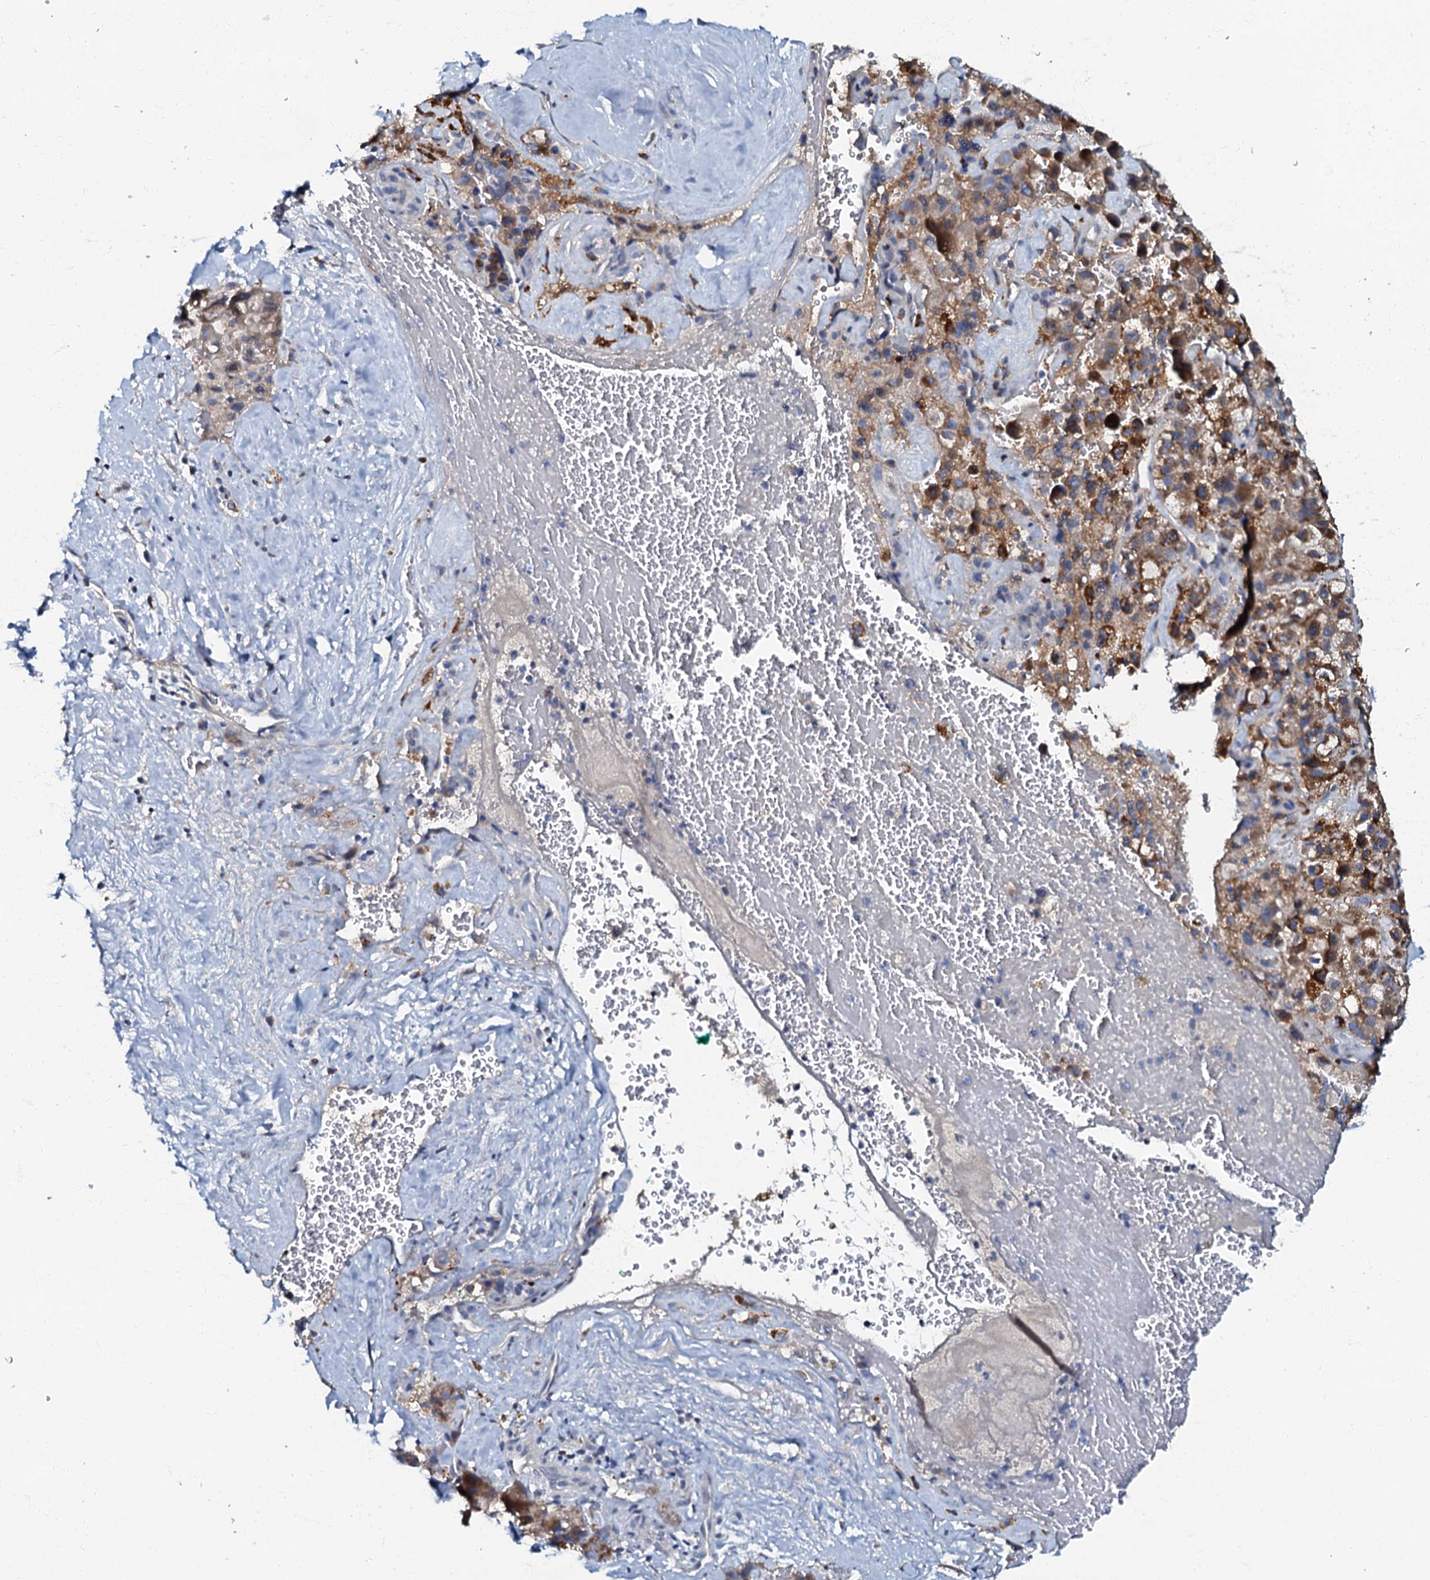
{"staining": {"intensity": "moderate", "quantity": "25%-75%", "location": "cytoplasmic/membranous"}, "tissue": "liver cancer", "cell_type": "Tumor cells", "image_type": "cancer", "snomed": [{"axis": "morphology", "description": "Normal tissue, NOS"}, {"axis": "morphology", "description": "Carcinoma, Hepatocellular, NOS"}, {"axis": "topography", "description": "Liver"}], "caption": "Tumor cells display medium levels of moderate cytoplasmic/membranous staining in approximately 25%-75% of cells in liver cancer. Nuclei are stained in blue.", "gene": "OLAH", "patient": {"sex": "male", "age": 57}}